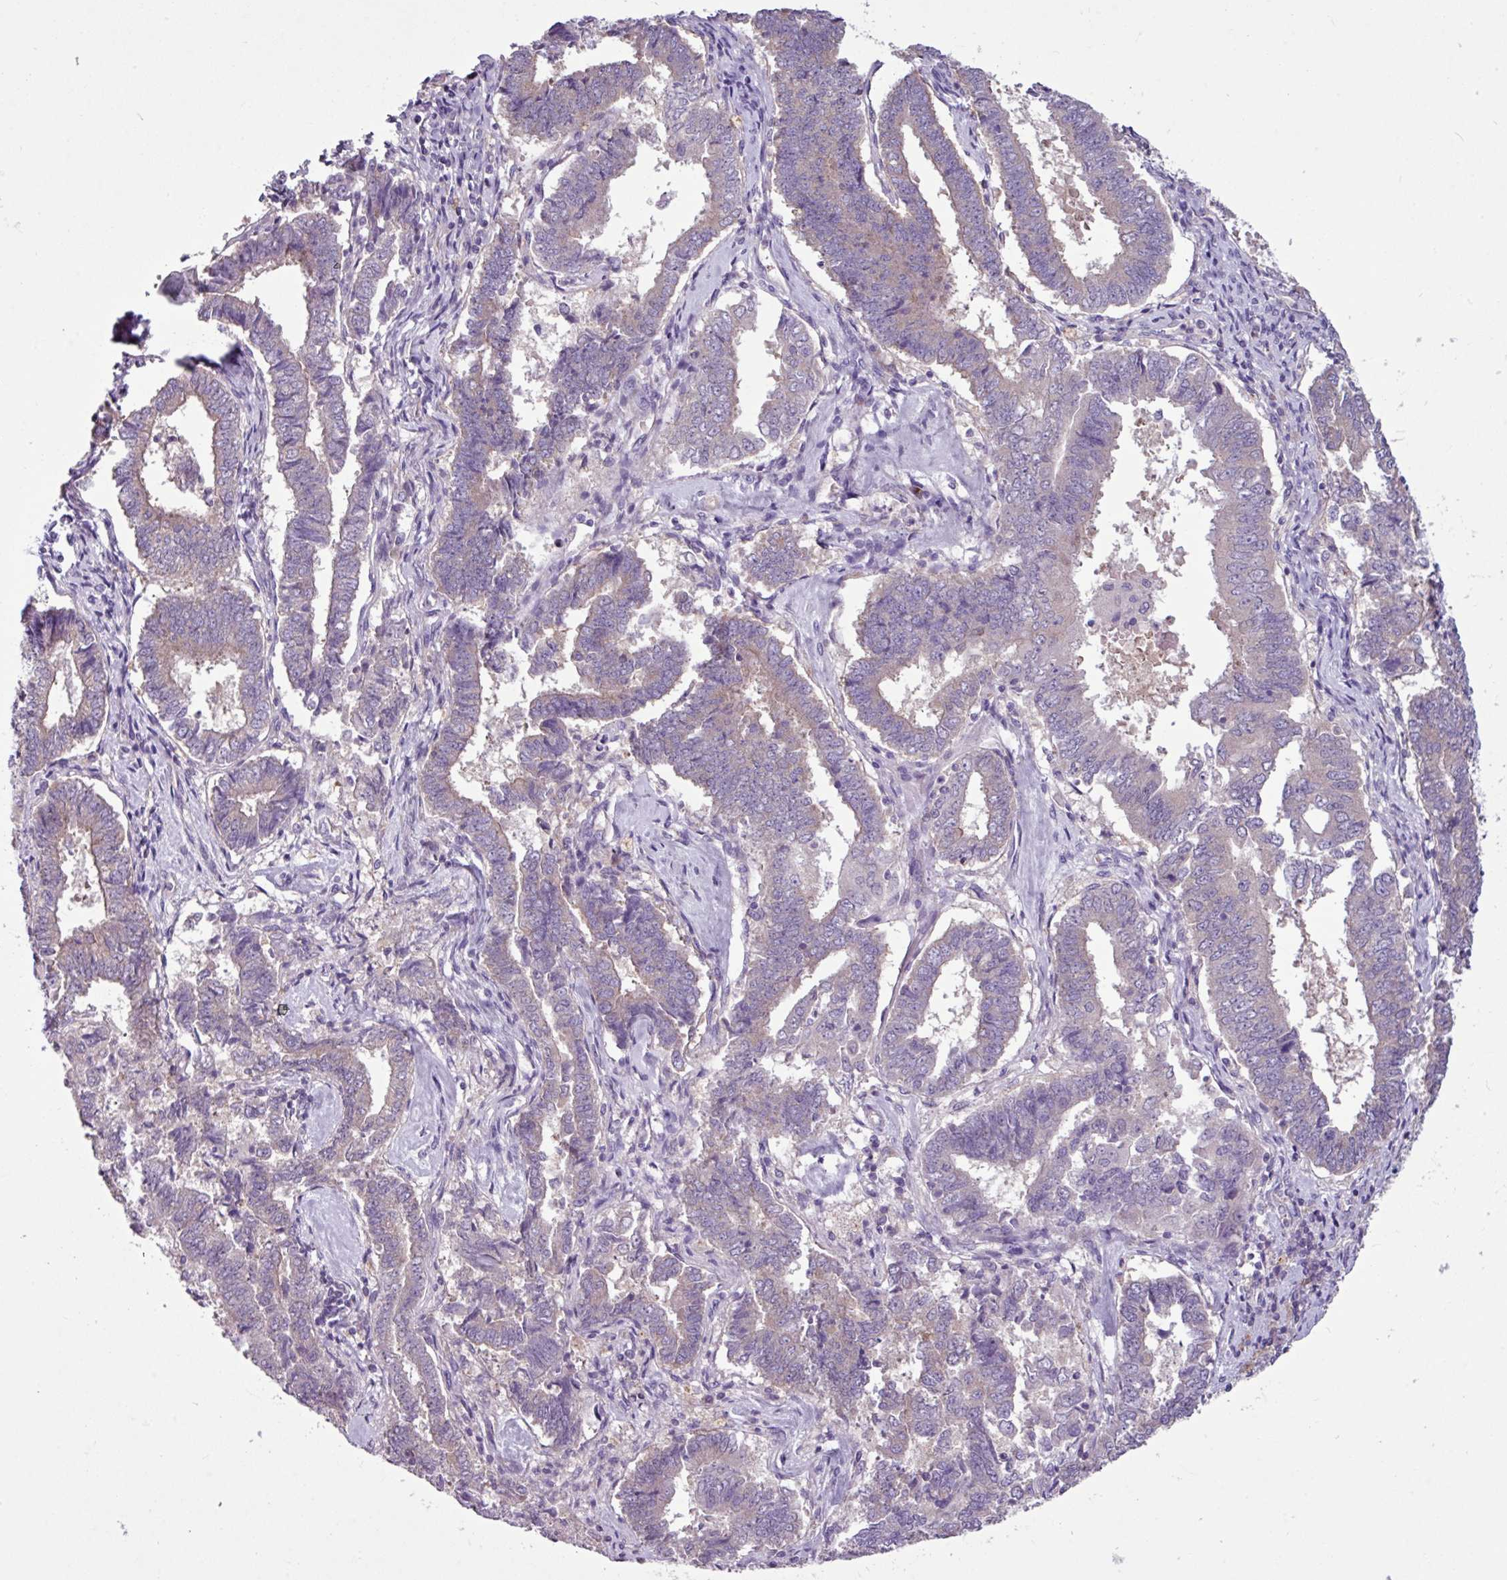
{"staining": {"intensity": "negative", "quantity": "none", "location": "none"}, "tissue": "endometrial cancer", "cell_type": "Tumor cells", "image_type": "cancer", "snomed": [{"axis": "morphology", "description": "Adenocarcinoma, NOS"}, {"axis": "topography", "description": "Endometrium"}], "caption": "IHC of human endometrial cancer (adenocarcinoma) exhibits no expression in tumor cells. (Stains: DAB IHC with hematoxylin counter stain, Microscopy: brightfield microscopy at high magnification).", "gene": "MROH2A", "patient": {"sex": "female", "age": 72}}